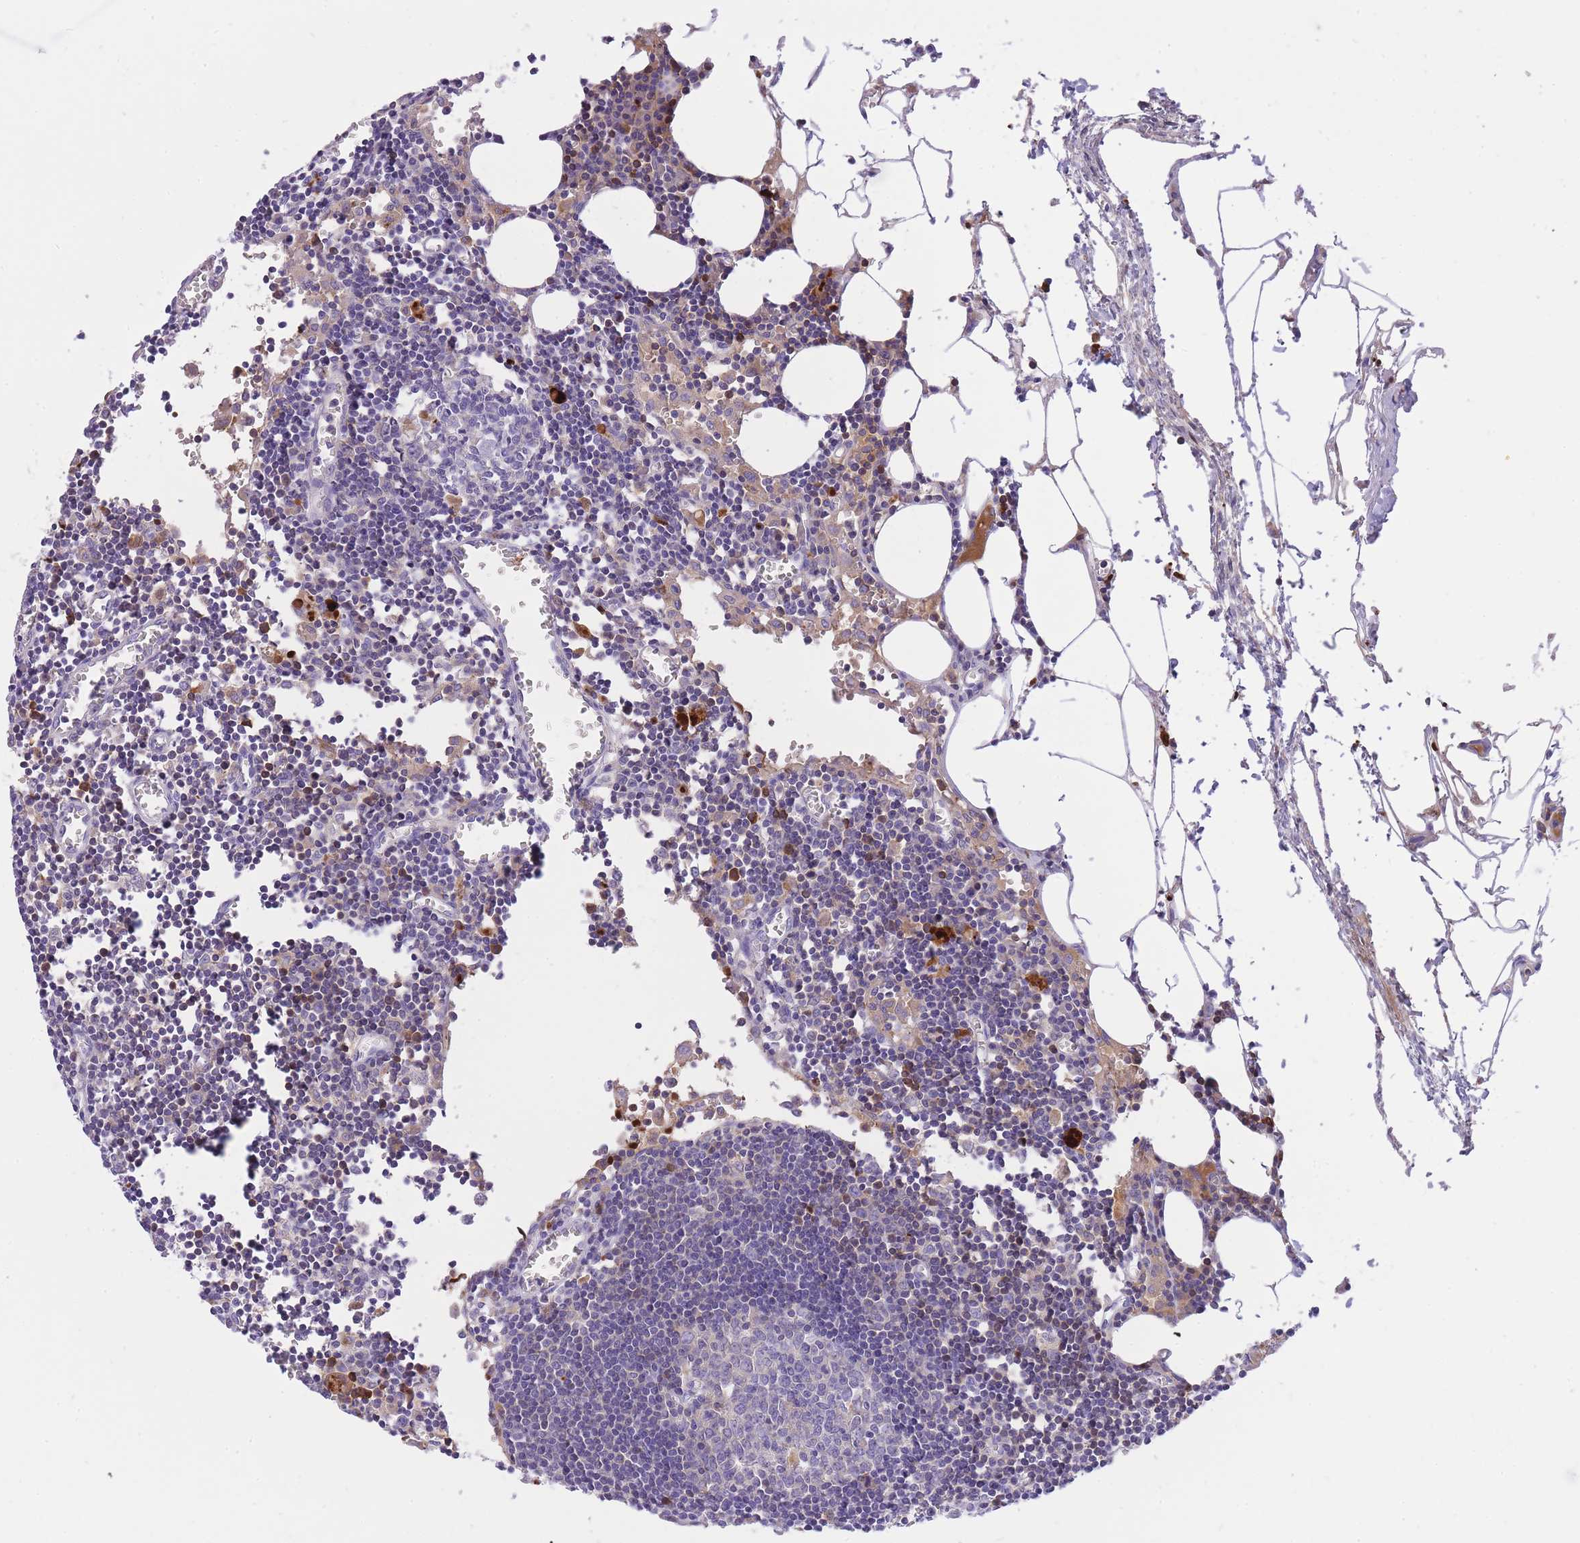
{"staining": {"intensity": "negative", "quantity": "none", "location": "none"}, "tissue": "lymph node", "cell_type": "Germinal center cells", "image_type": "normal", "snomed": [{"axis": "morphology", "description": "Normal tissue, NOS"}, {"axis": "topography", "description": "Lymph node"}], "caption": "Immunohistochemical staining of unremarkable lymph node reveals no significant staining in germinal center cells. The staining was performed using DAB to visualize the protein expression in brown, while the nuclei were stained in blue with hematoxylin (Magnification: 20x).", "gene": "HRG", "patient": {"sex": "male", "age": 62}}